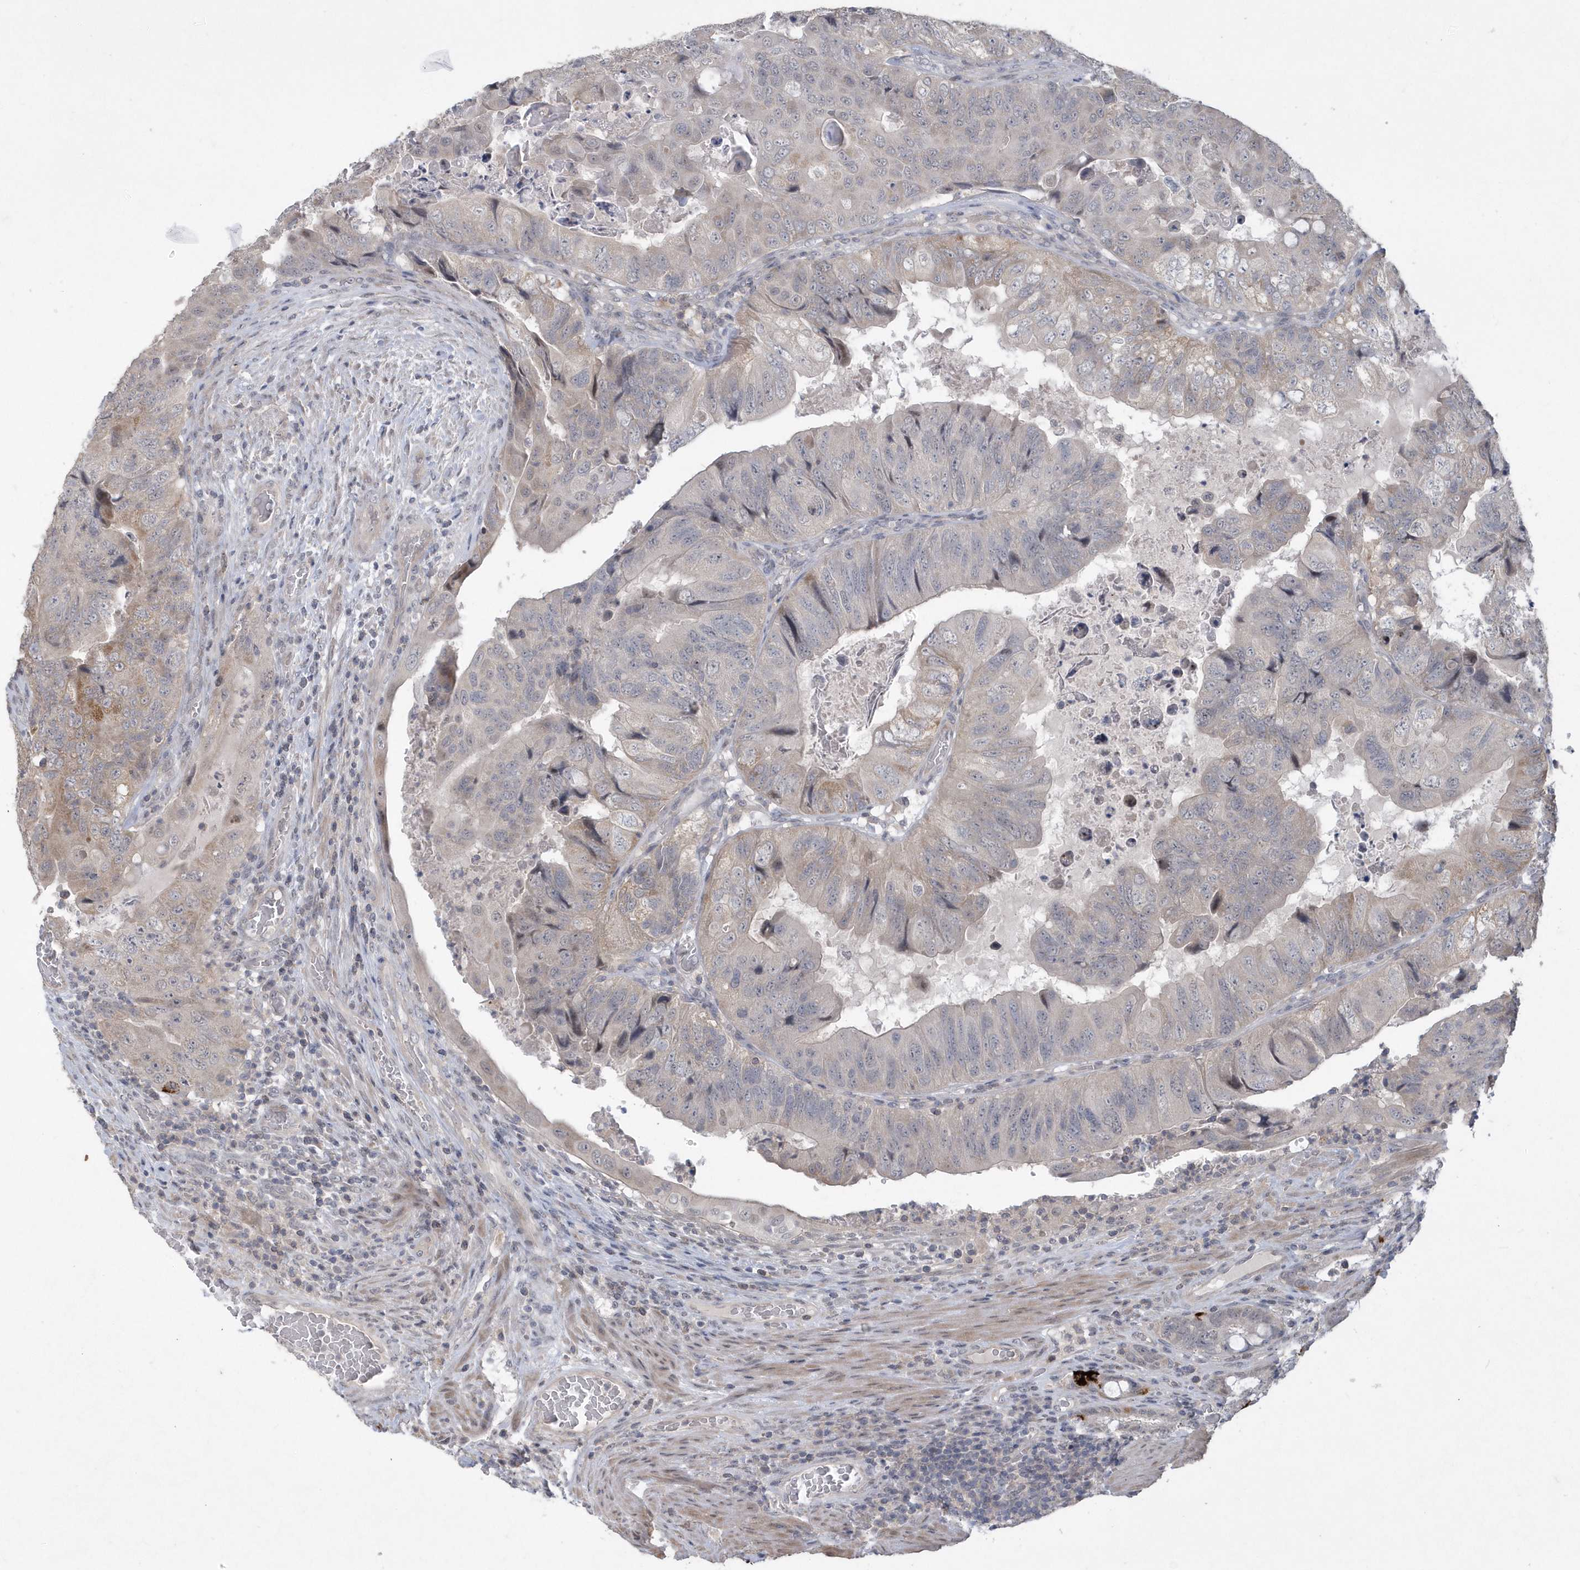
{"staining": {"intensity": "negative", "quantity": "none", "location": "none"}, "tissue": "colorectal cancer", "cell_type": "Tumor cells", "image_type": "cancer", "snomed": [{"axis": "morphology", "description": "Adenocarcinoma, NOS"}, {"axis": "topography", "description": "Rectum"}], "caption": "Tumor cells are negative for brown protein staining in colorectal adenocarcinoma.", "gene": "TSPEAR", "patient": {"sex": "male", "age": 63}}